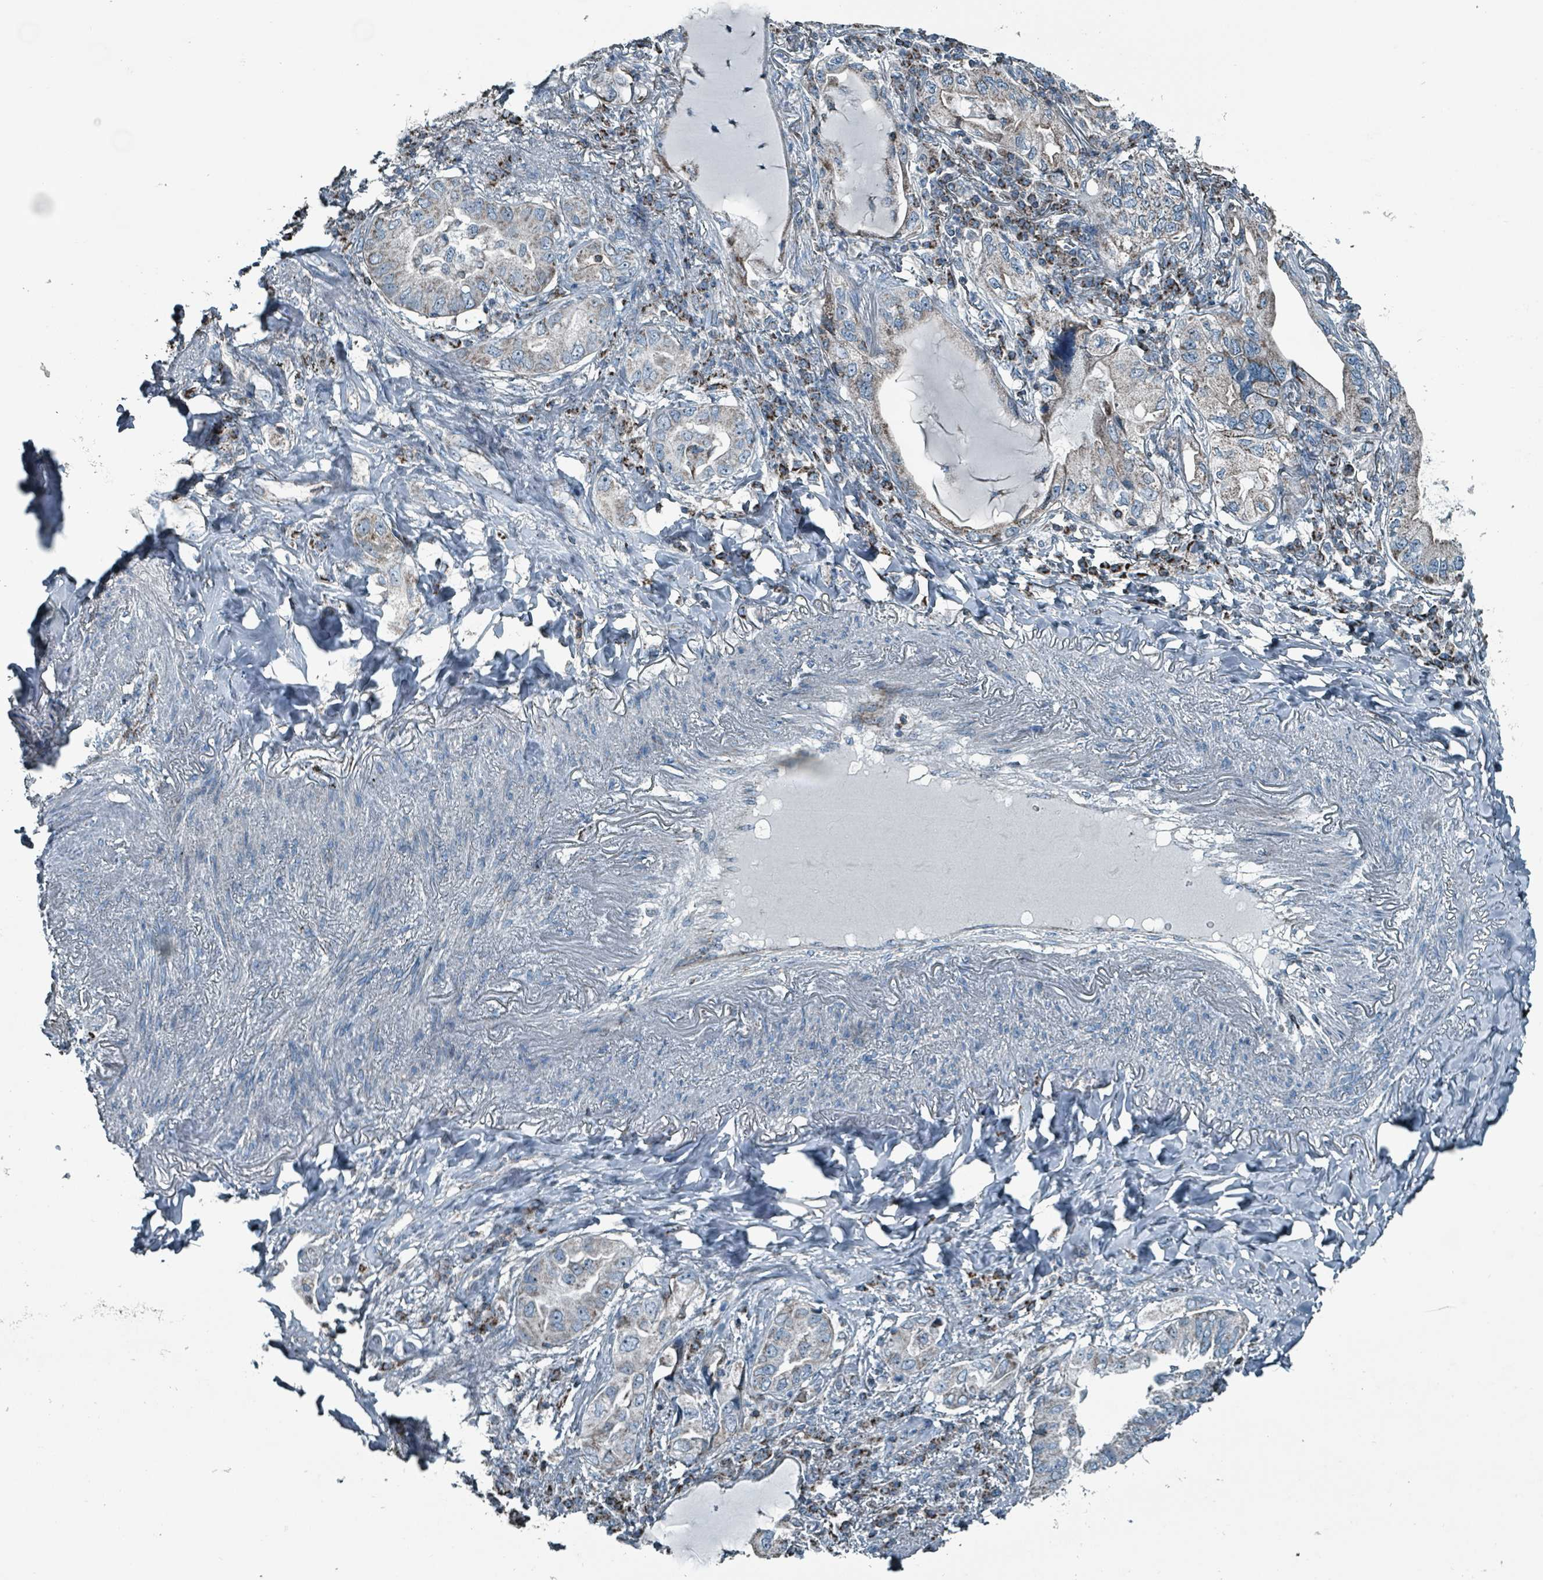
{"staining": {"intensity": "moderate", "quantity": "25%-75%", "location": "cytoplasmic/membranous"}, "tissue": "lung cancer", "cell_type": "Tumor cells", "image_type": "cancer", "snomed": [{"axis": "morphology", "description": "Adenocarcinoma, NOS"}, {"axis": "topography", "description": "Lung"}], "caption": "The micrograph shows a brown stain indicating the presence of a protein in the cytoplasmic/membranous of tumor cells in lung cancer (adenocarcinoma). (DAB IHC, brown staining for protein, blue staining for nuclei).", "gene": "ABHD18", "patient": {"sex": "female", "age": 69}}